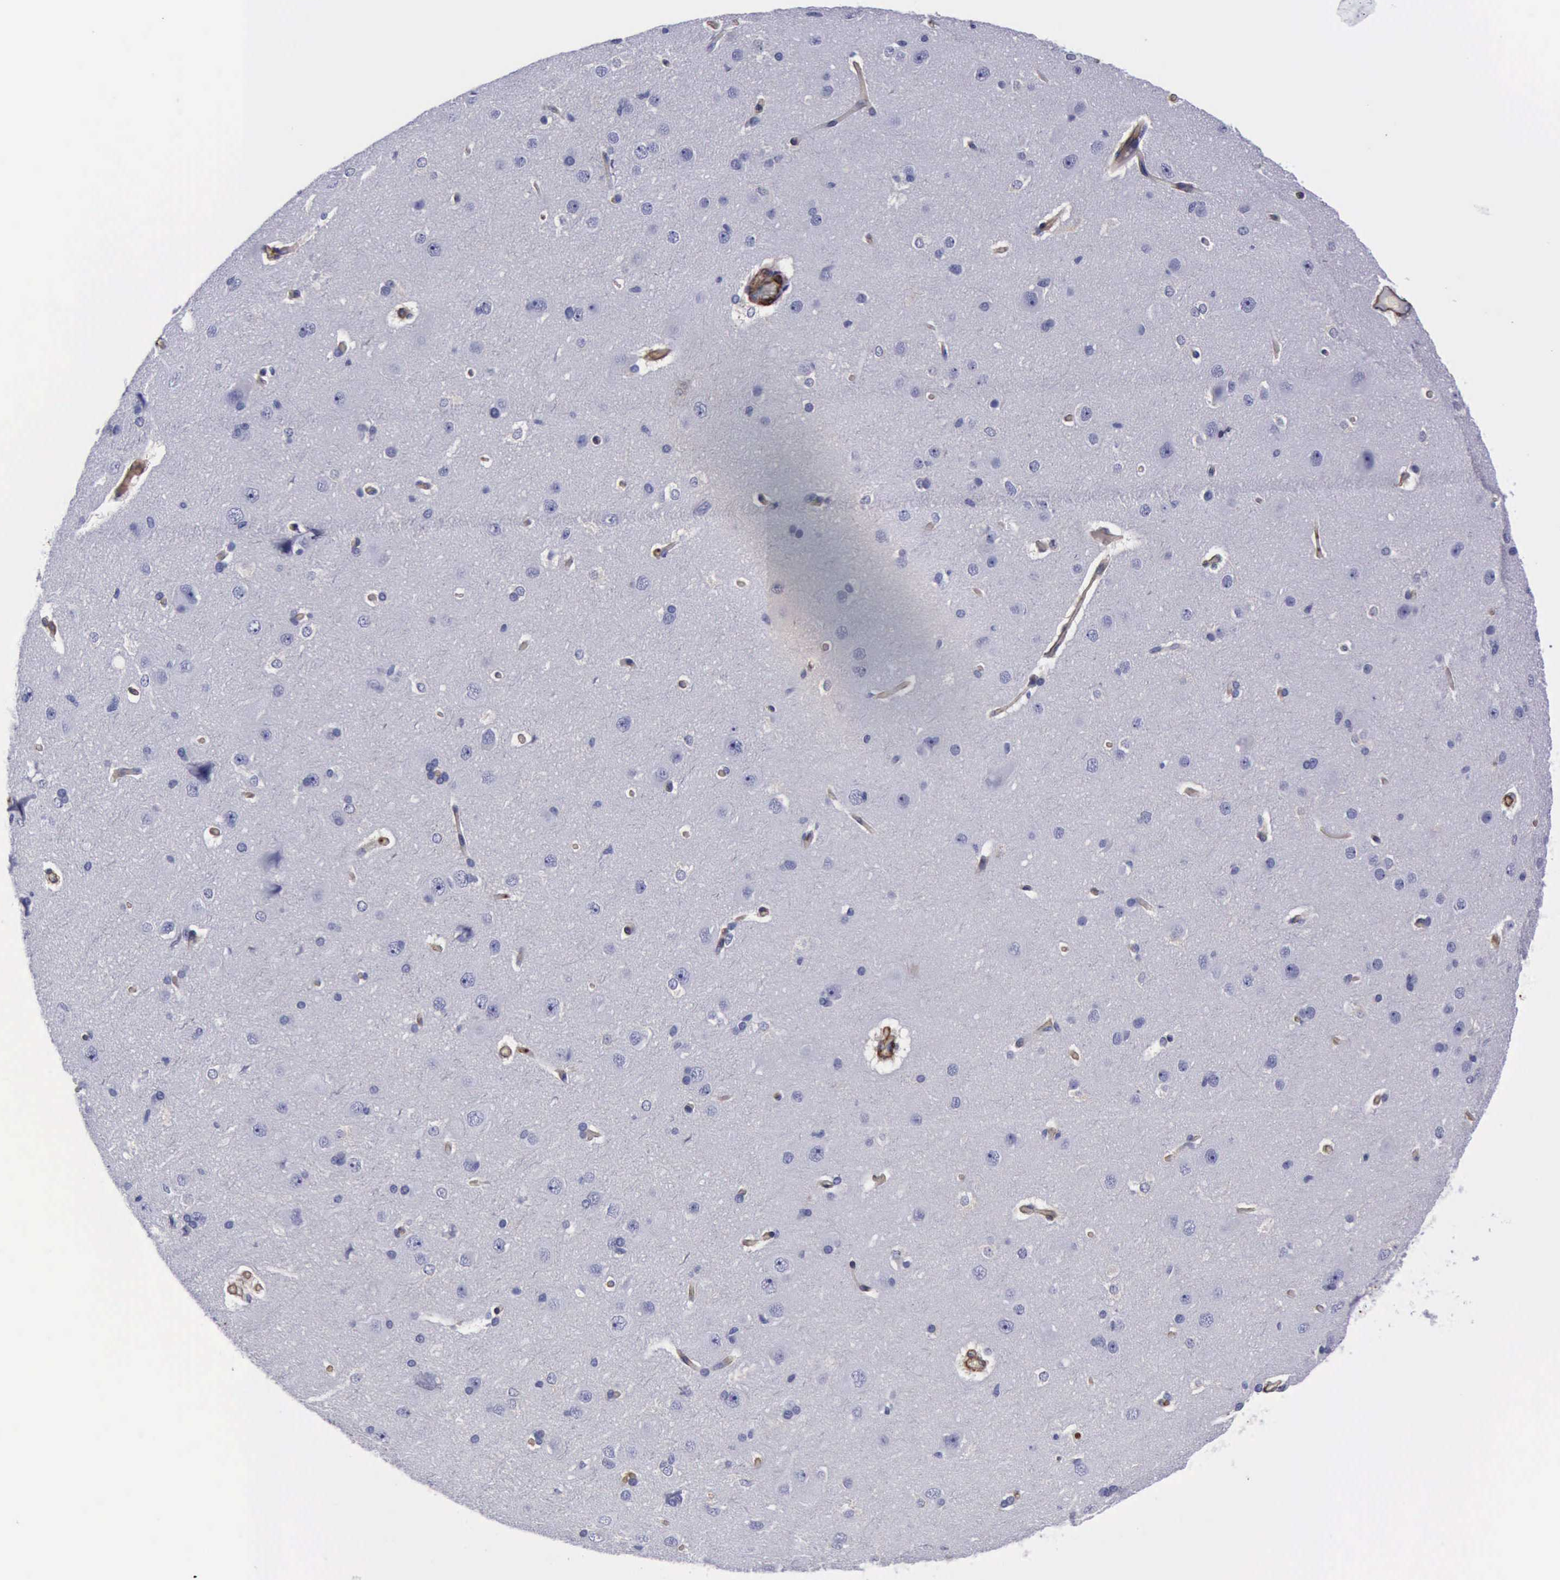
{"staining": {"intensity": "moderate", "quantity": ">75%", "location": "cytoplasmic/membranous"}, "tissue": "cerebral cortex", "cell_type": "Endothelial cells", "image_type": "normal", "snomed": [{"axis": "morphology", "description": "Normal tissue, NOS"}, {"axis": "topography", "description": "Cerebral cortex"}], "caption": "Immunohistochemistry (IHC) micrograph of benign cerebral cortex stained for a protein (brown), which demonstrates medium levels of moderate cytoplasmic/membranous expression in about >75% of endothelial cells.", "gene": "FLNA", "patient": {"sex": "female", "age": 45}}